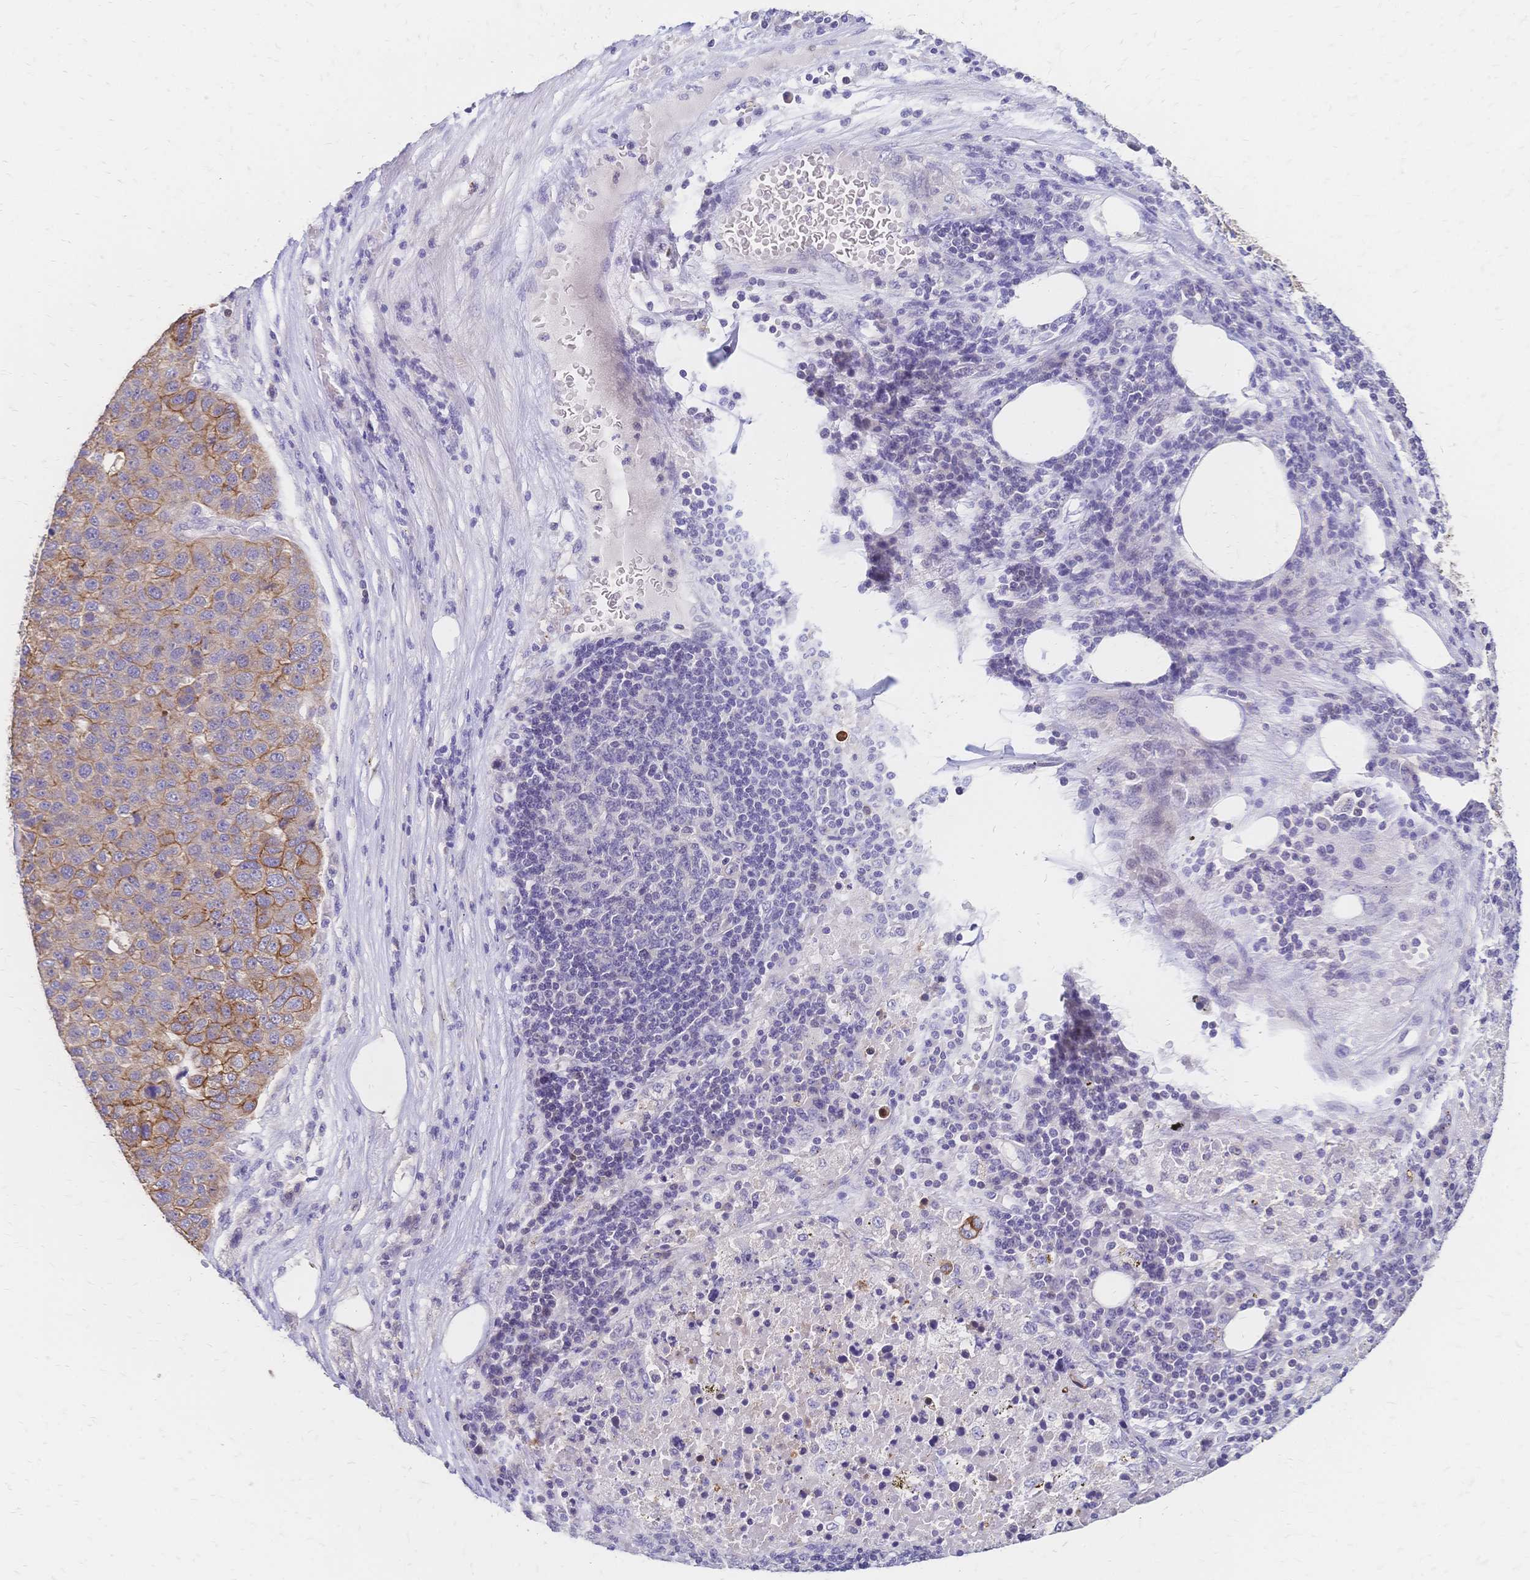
{"staining": {"intensity": "moderate", "quantity": ">75%", "location": "cytoplasmic/membranous"}, "tissue": "pancreatic cancer", "cell_type": "Tumor cells", "image_type": "cancer", "snomed": [{"axis": "morphology", "description": "Adenocarcinoma, NOS"}, {"axis": "topography", "description": "Pancreas"}], "caption": "An immunohistochemistry image of neoplastic tissue is shown. Protein staining in brown highlights moderate cytoplasmic/membranous positivity in pancreatic cancer within tumor cells. Using DAB (3,3'-diaminobenzidine) (brown) and hematoxylin (blue) stains, captured at high magnification using brightfield microscopy.", "gene": "DTNB", "patient": {"sex": "female", "age": 61}}